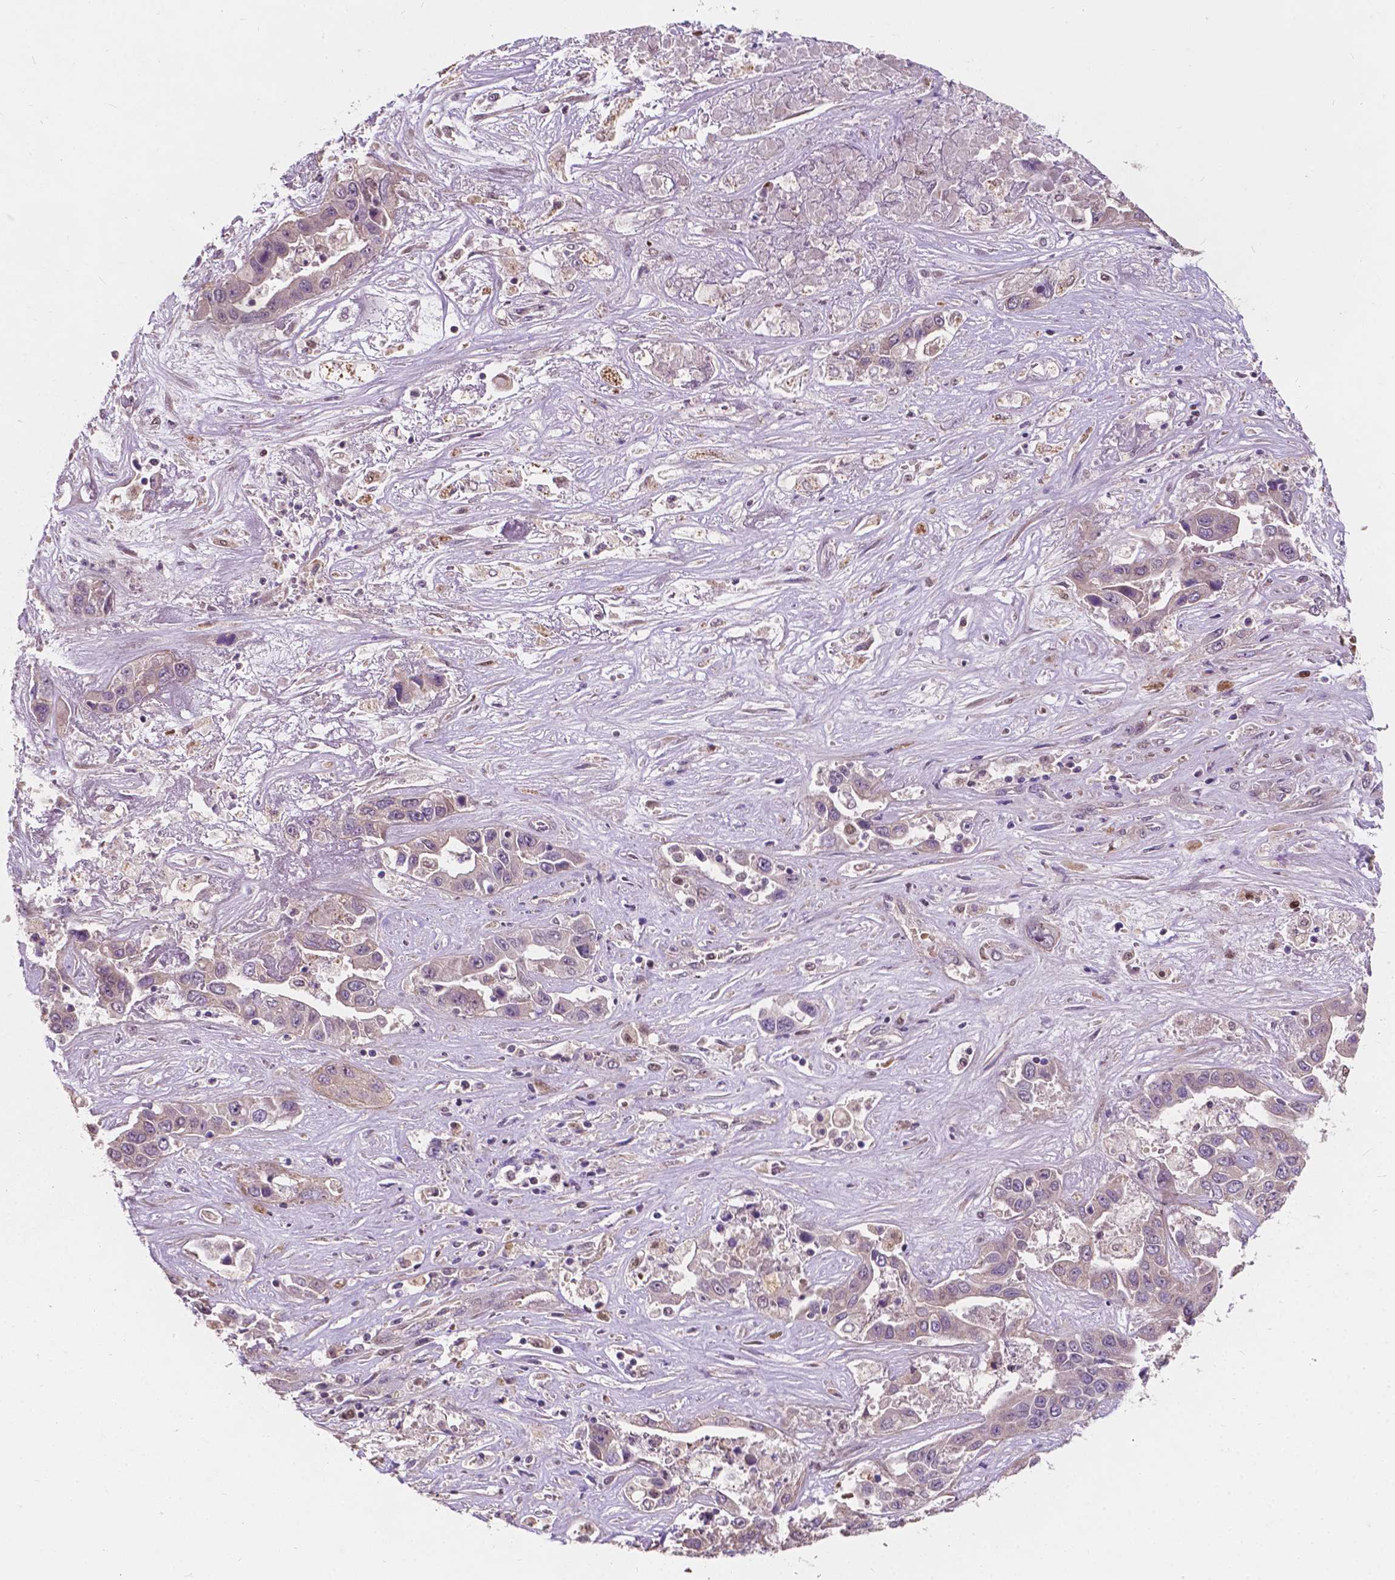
{"staining": {"intensity": "negative", "quantity": "none", "location": "none"}, "tissue": "liver cancer", "cell_type": "Tumor cells", "image_type": "cancer", "snomed": [{"axis": "morphology", "description": "Cholangiocarcinoma"}, {"axis": "topography", "description": "Liver"}], "caption": "IHC photomicrograph of neoplastic tissue: cholangiocarcinoma (liver) stained with DAB (3,3'-diaminobenzidine) reveals no significant protein positivity in tumor cells. (DAB immunohistochemistry visualized using brightfield microscopy, high magnification).", "gene": "DUSP16", "patient": {"sex": "female", "age": 52}}